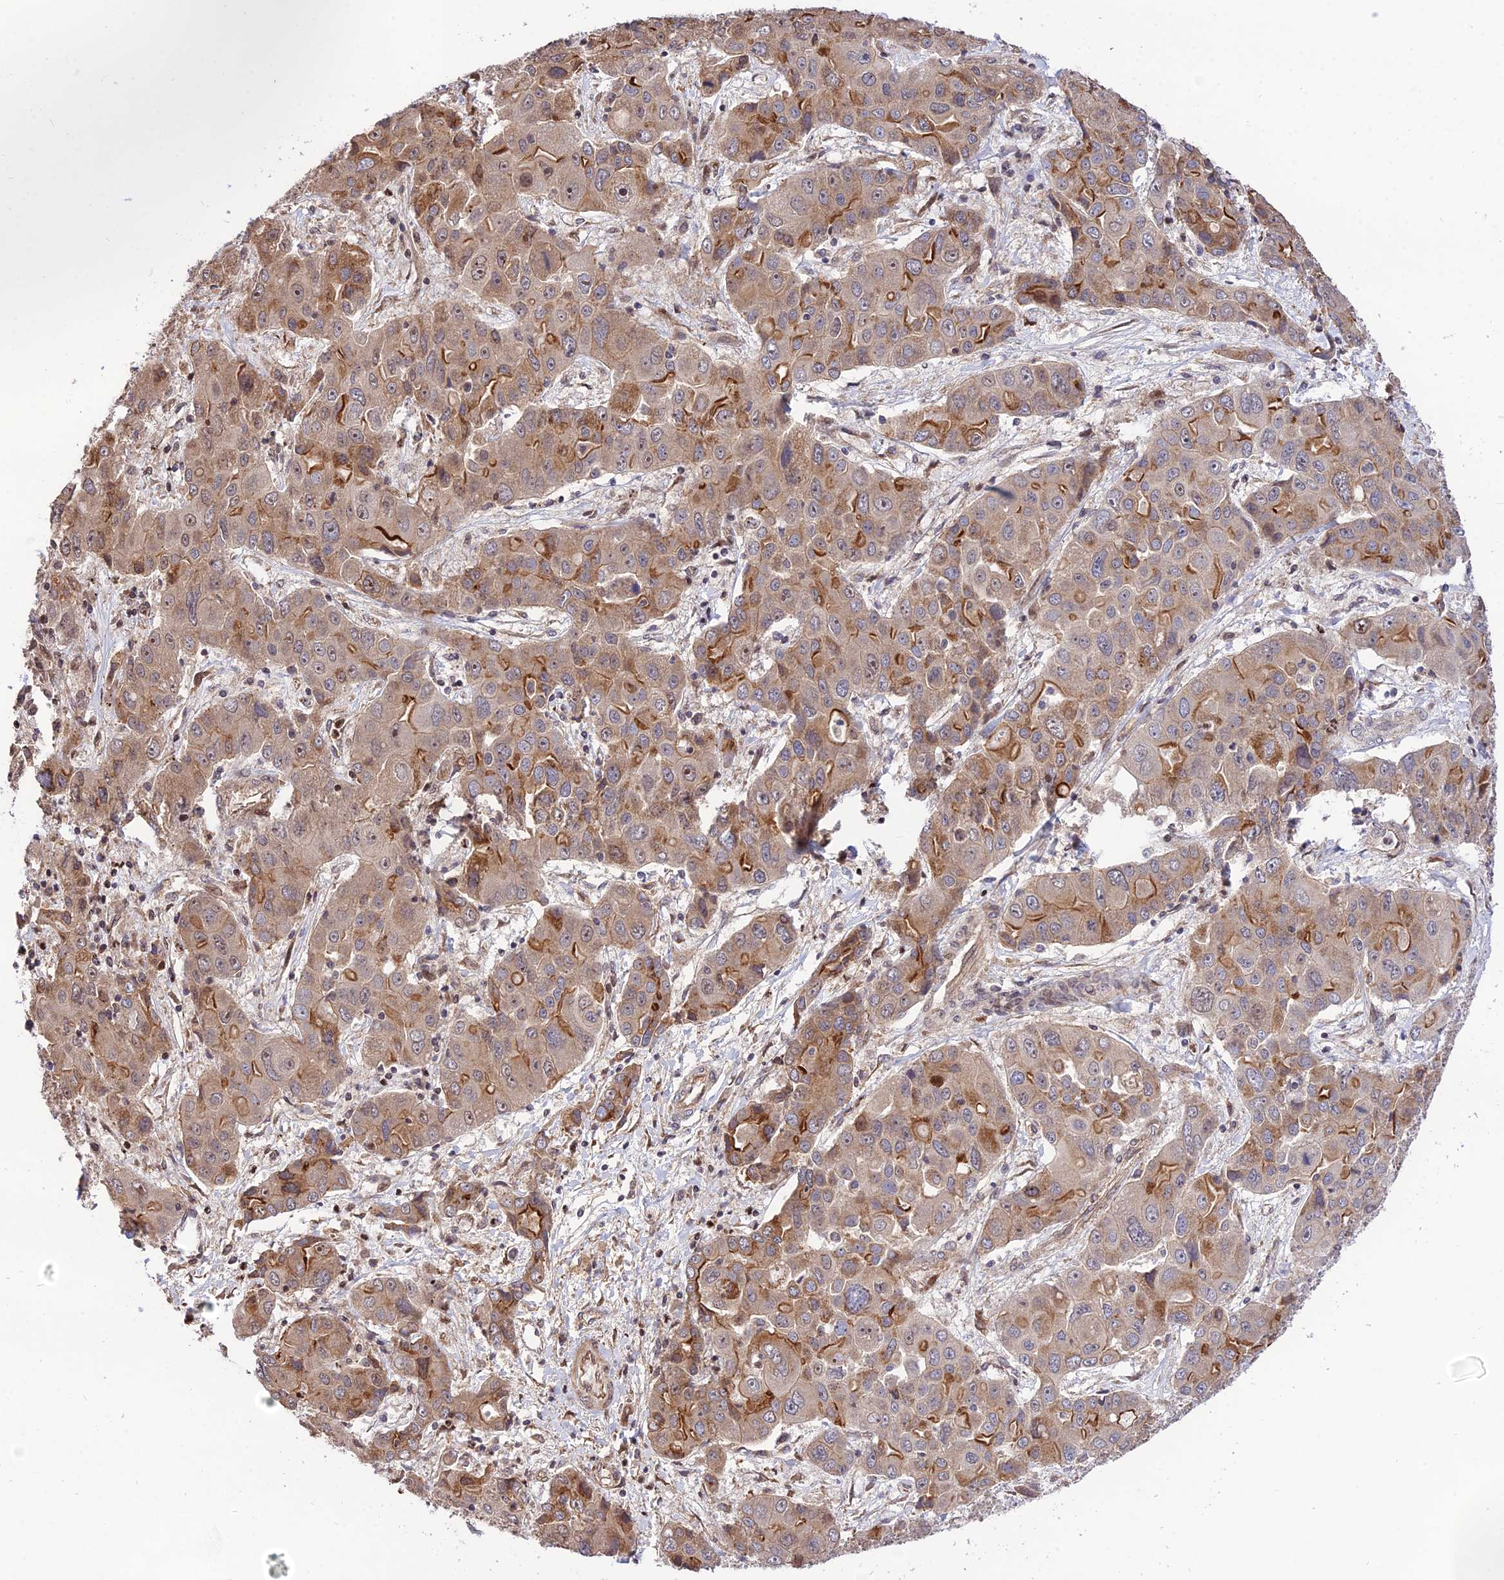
{"staining": {"intensity": "moderate", "quantity": ">75%", "location": "cytoplasmic/membranous"}, "tissue": "liver cancer", "cell_type": "Tumor cells", "image_type": "cancer", "snomed": [{"axis": "morphology", "description": "Cholangiocarcinoma"}, {"axis": "topography", "description": "Liver"}], "caption": "Immunohistochemistry (IHC) (DAB) staining of human liver cancer exhibits moderate cytoplasmic/membranous protein expression in approximately >75% of tumor cells.", "gene": "SMG6", "patient": {"sex": "male", "age": 67}}